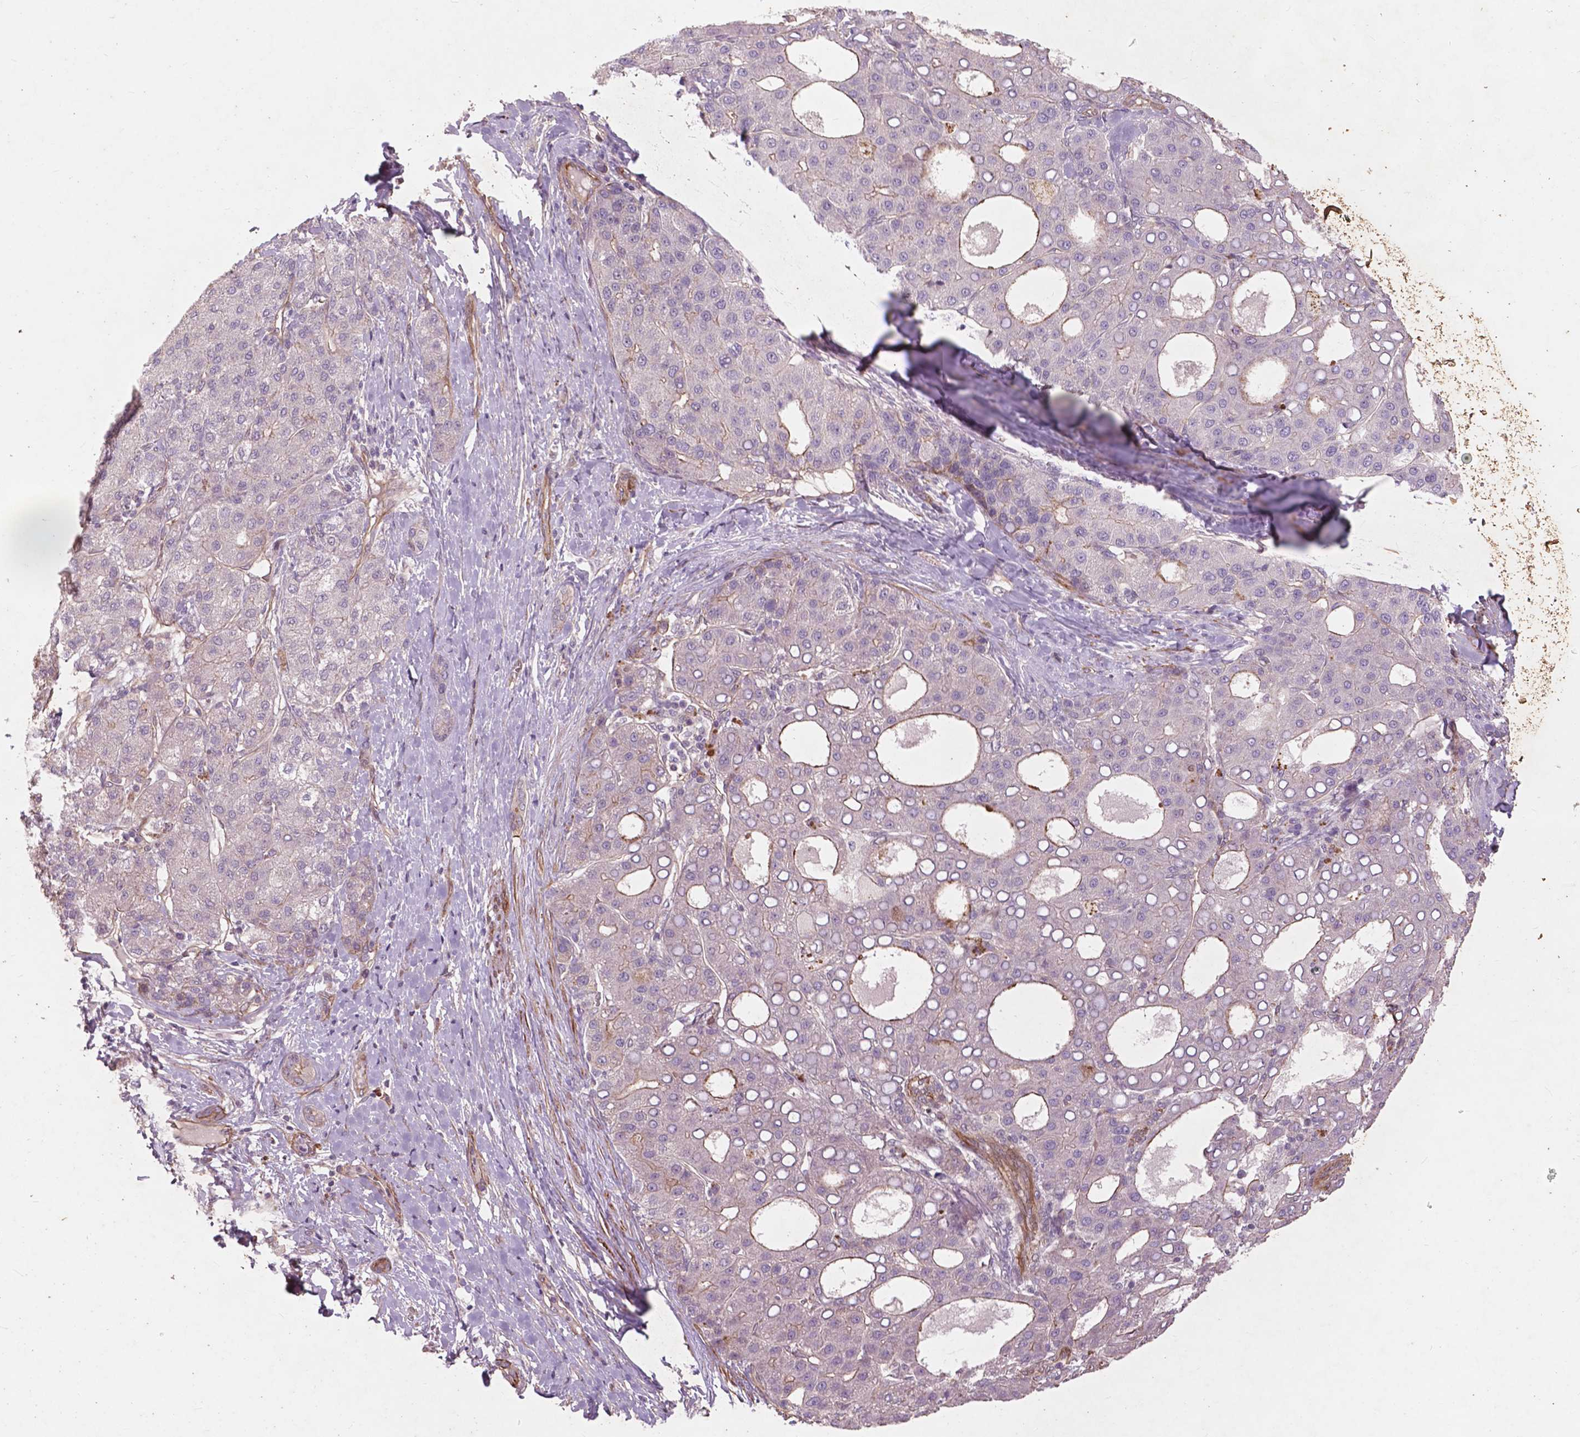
{"staining": {"intensity": "negative", "quantity": "none", "location": "none"}, "tissue": "liver cancer", "cell_type": "Tumor cells", "image_type": "cancer", "snomed": [{"axis": "morphology", "description": "Carcinoma, Hepatocellular, NOS"}, {"axis": "topography", "description": "Liver"}], "caption": "Tumor cells show no significant positivity in liver cancer.", "gene": "RFPL4B", "patient": {"sex": "male", "age": 65}}